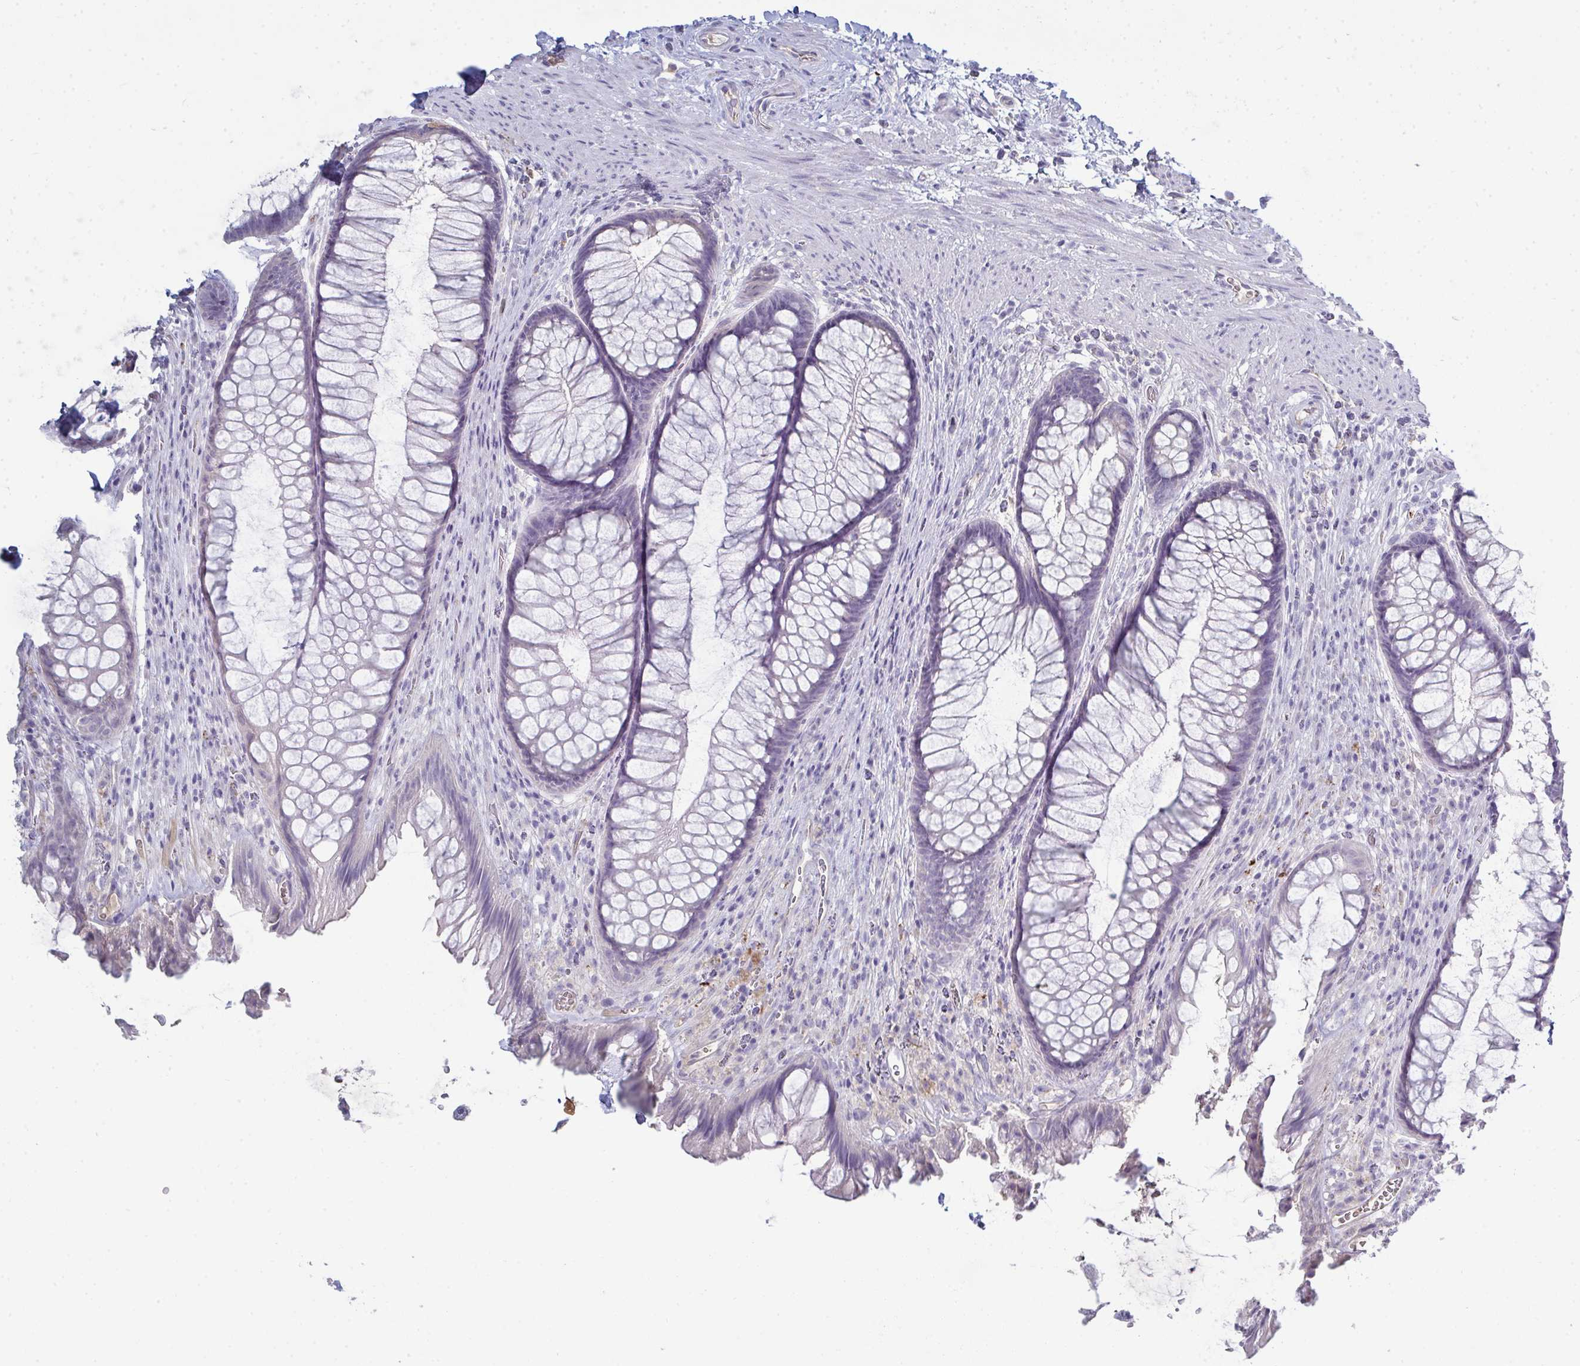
{"staining": {"intensity": "negative", "quantity": "none", "location": "none"}, "tissue": "rectum", "cell_type": "Glandular cells", "image_type": "normal", "snomed": [{"axis": "morphology", "description": "Normal tissue, NOS"}, {"axis": "topography", "description": "Rectum"}], "caption": "An immunohistochemistry image of normal rectum is shown. There is no staining in glandular cells of rectum. (DAB immunohistochemistry, high magnification).", "gene": "ADAM21", "patient": {"sex": "male", "age": 53}}